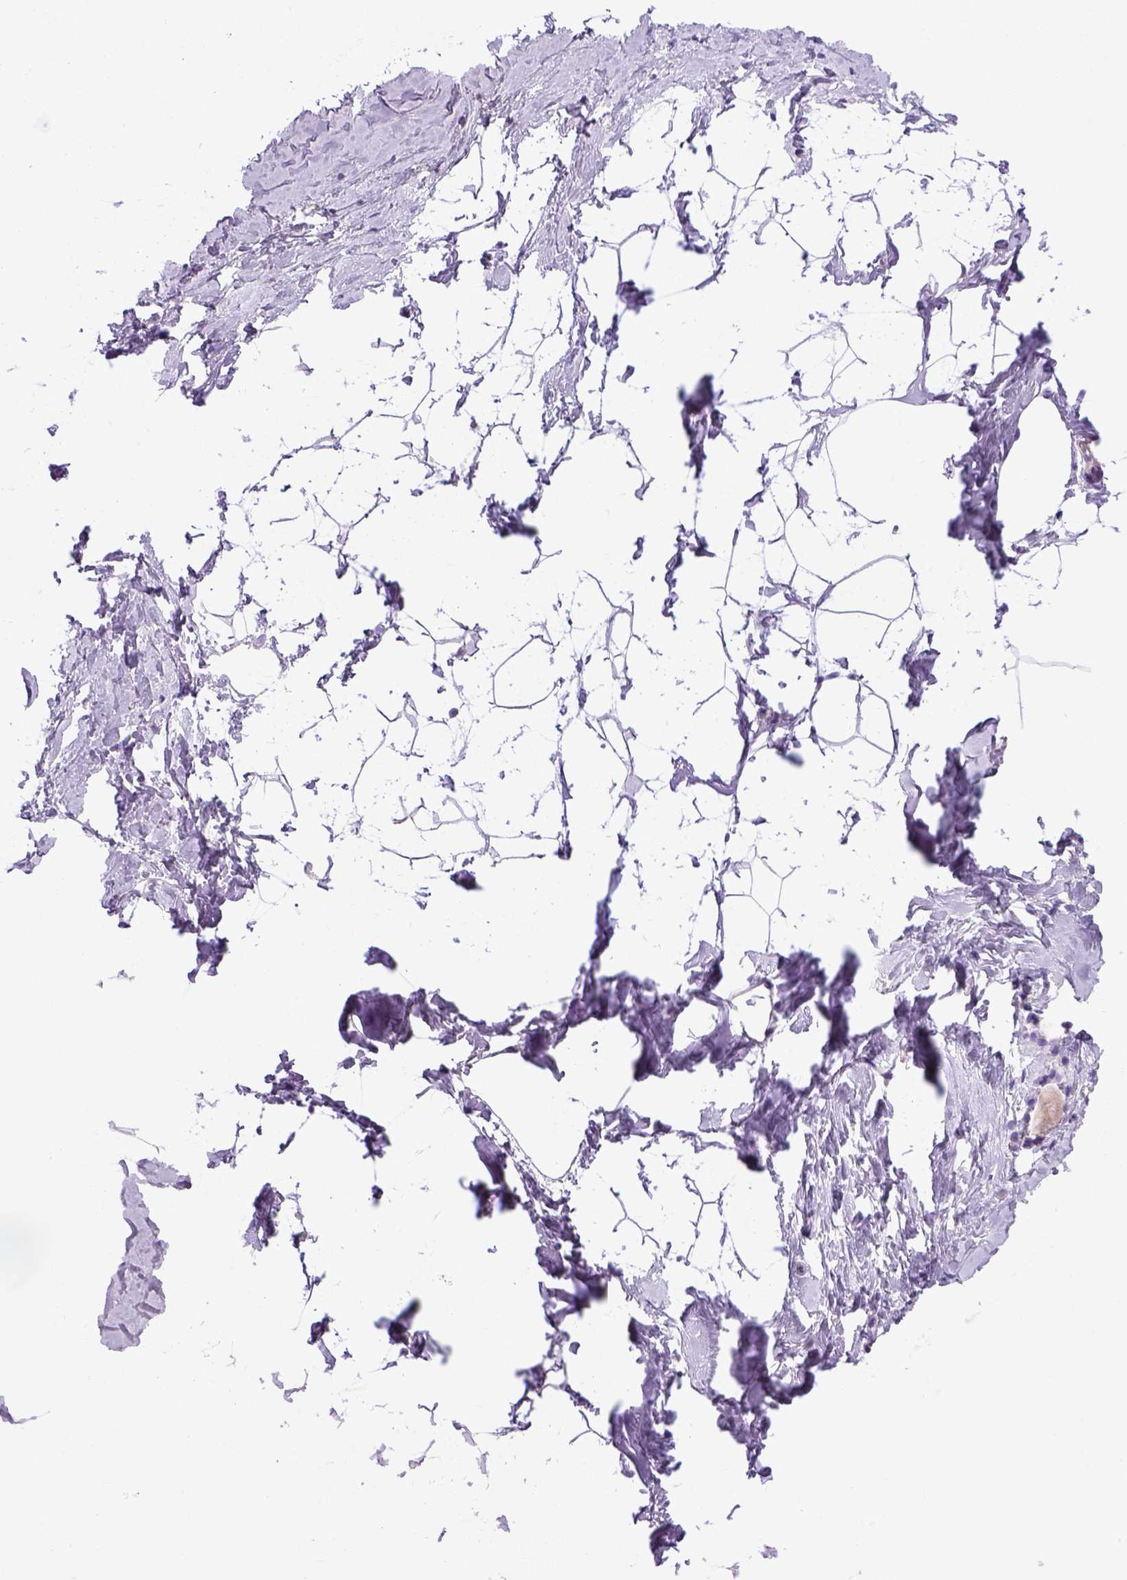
{"staining": {"intensity": "negative", "quantity": "none", "location": "none"}, "tissue": "breast", "cell_type": "Adipocytes", "image_type": "normal", "snomed": [{"axis": "morphology", "description": "Normal tissue, NOS"}, {"axis": "topography", "description": "Breast"}], "caption": "Protein analysis of unremarkable breast reveals no significant staining in adipocytes. (Stains: DAB (3,3'-diaminobenzidine) immunohistochemistry with hematoxylin counter stain, Microscopy: brightfield microscopy at high magnification).", "gene": "KRT71", "patient": {"sex": "female", "age": 32}}